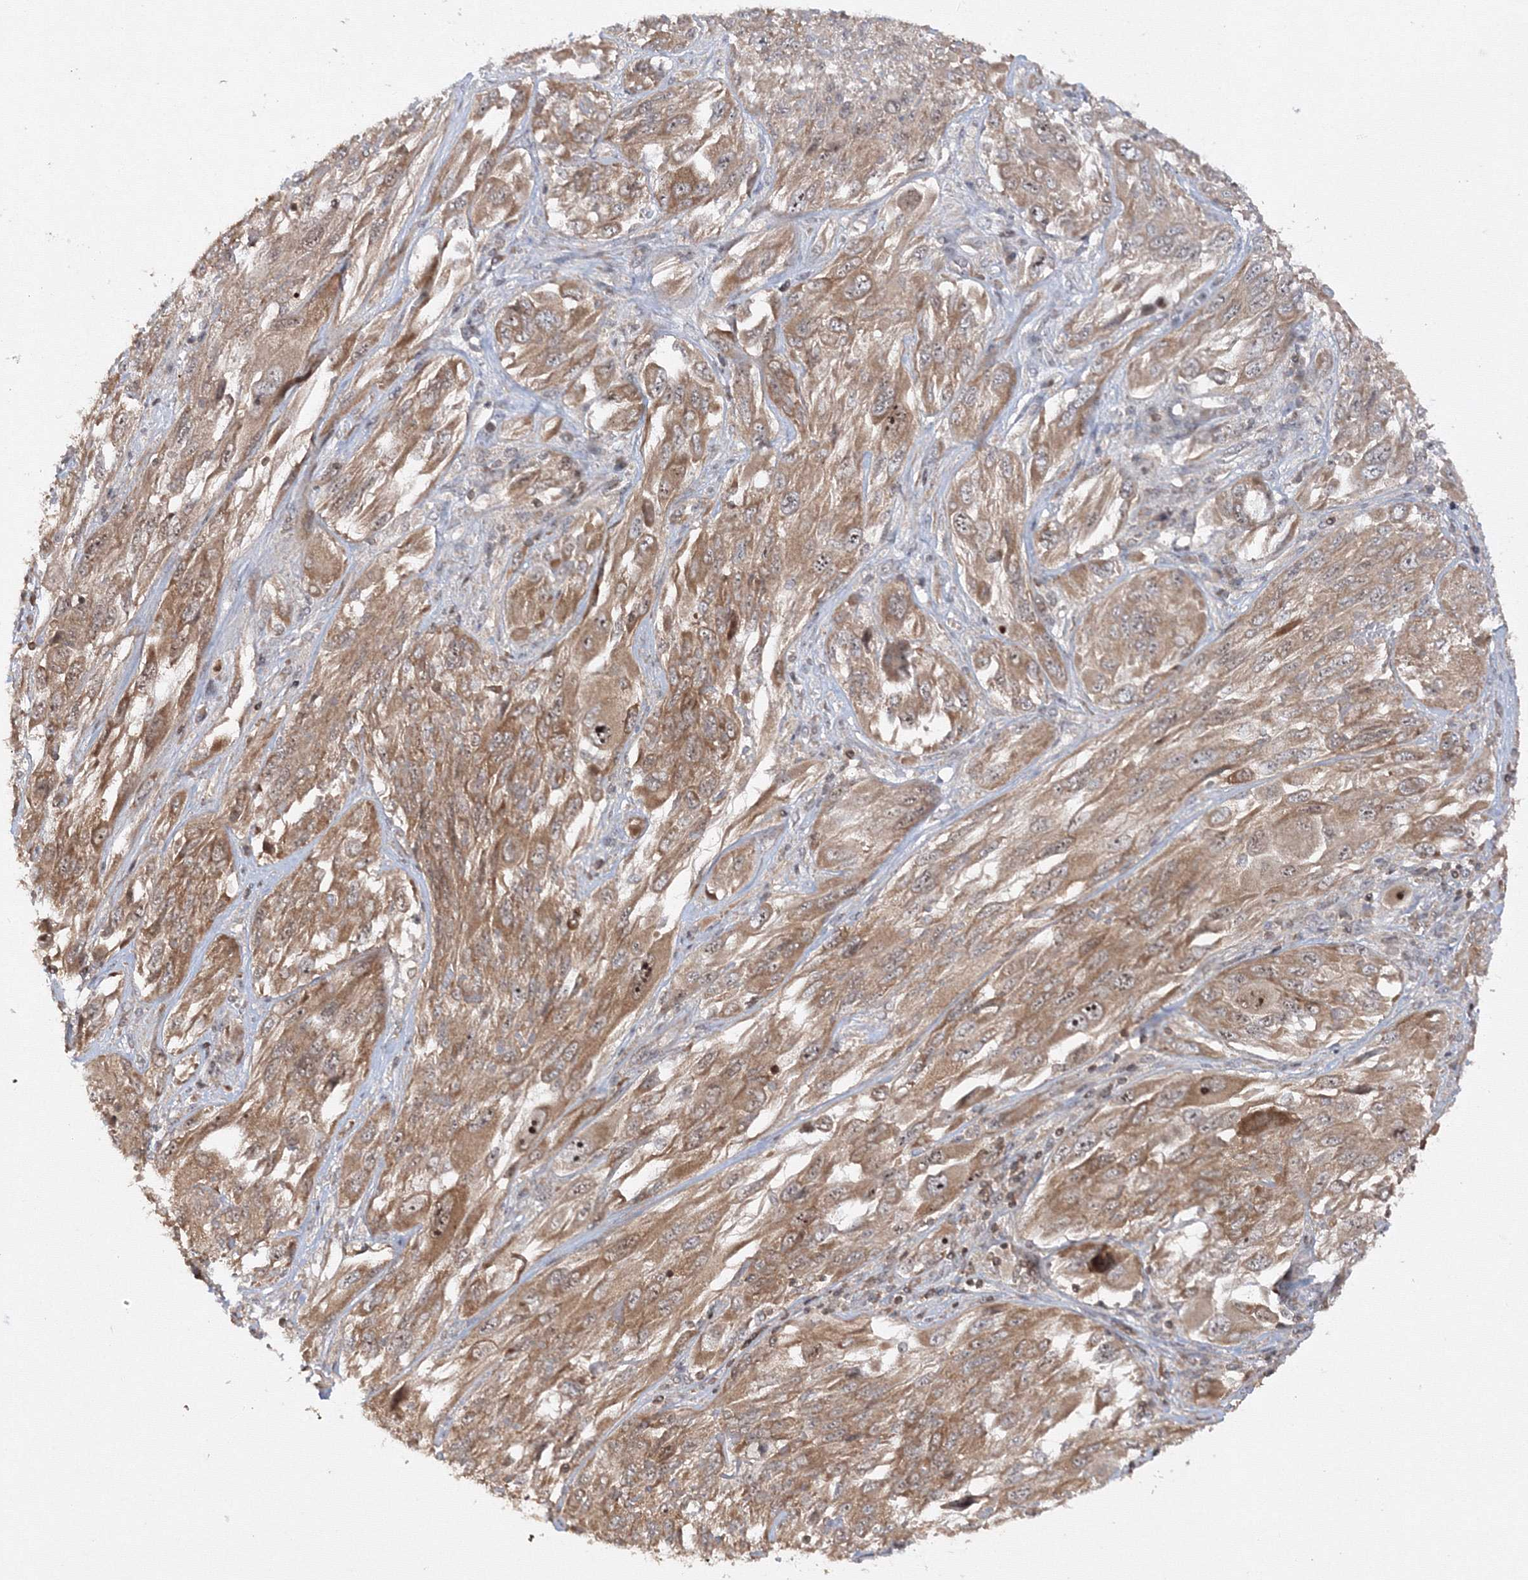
{"staining": {"intensity": "moderate", "quantity": ">75%", "location": "cytoplasmic/membranous,nuclear"}, "tissue": "melanoma", "cell_type": "Tumor cells", "image_type": "cancer", "snomed": [{"axis": "morphology", "description": "Malignant melanoma, NOS"}, {"axis": "topography", "description": "Skin"}], "caption": "Immunohistochemical staining of human malignant melanoma shows medium levels of moderate cytoplasmic/membranous and nuclear expression in approximately >75% of tumor cells.", "gene": "MKRN2", "patient": {"sex": "female", "age": 91}}